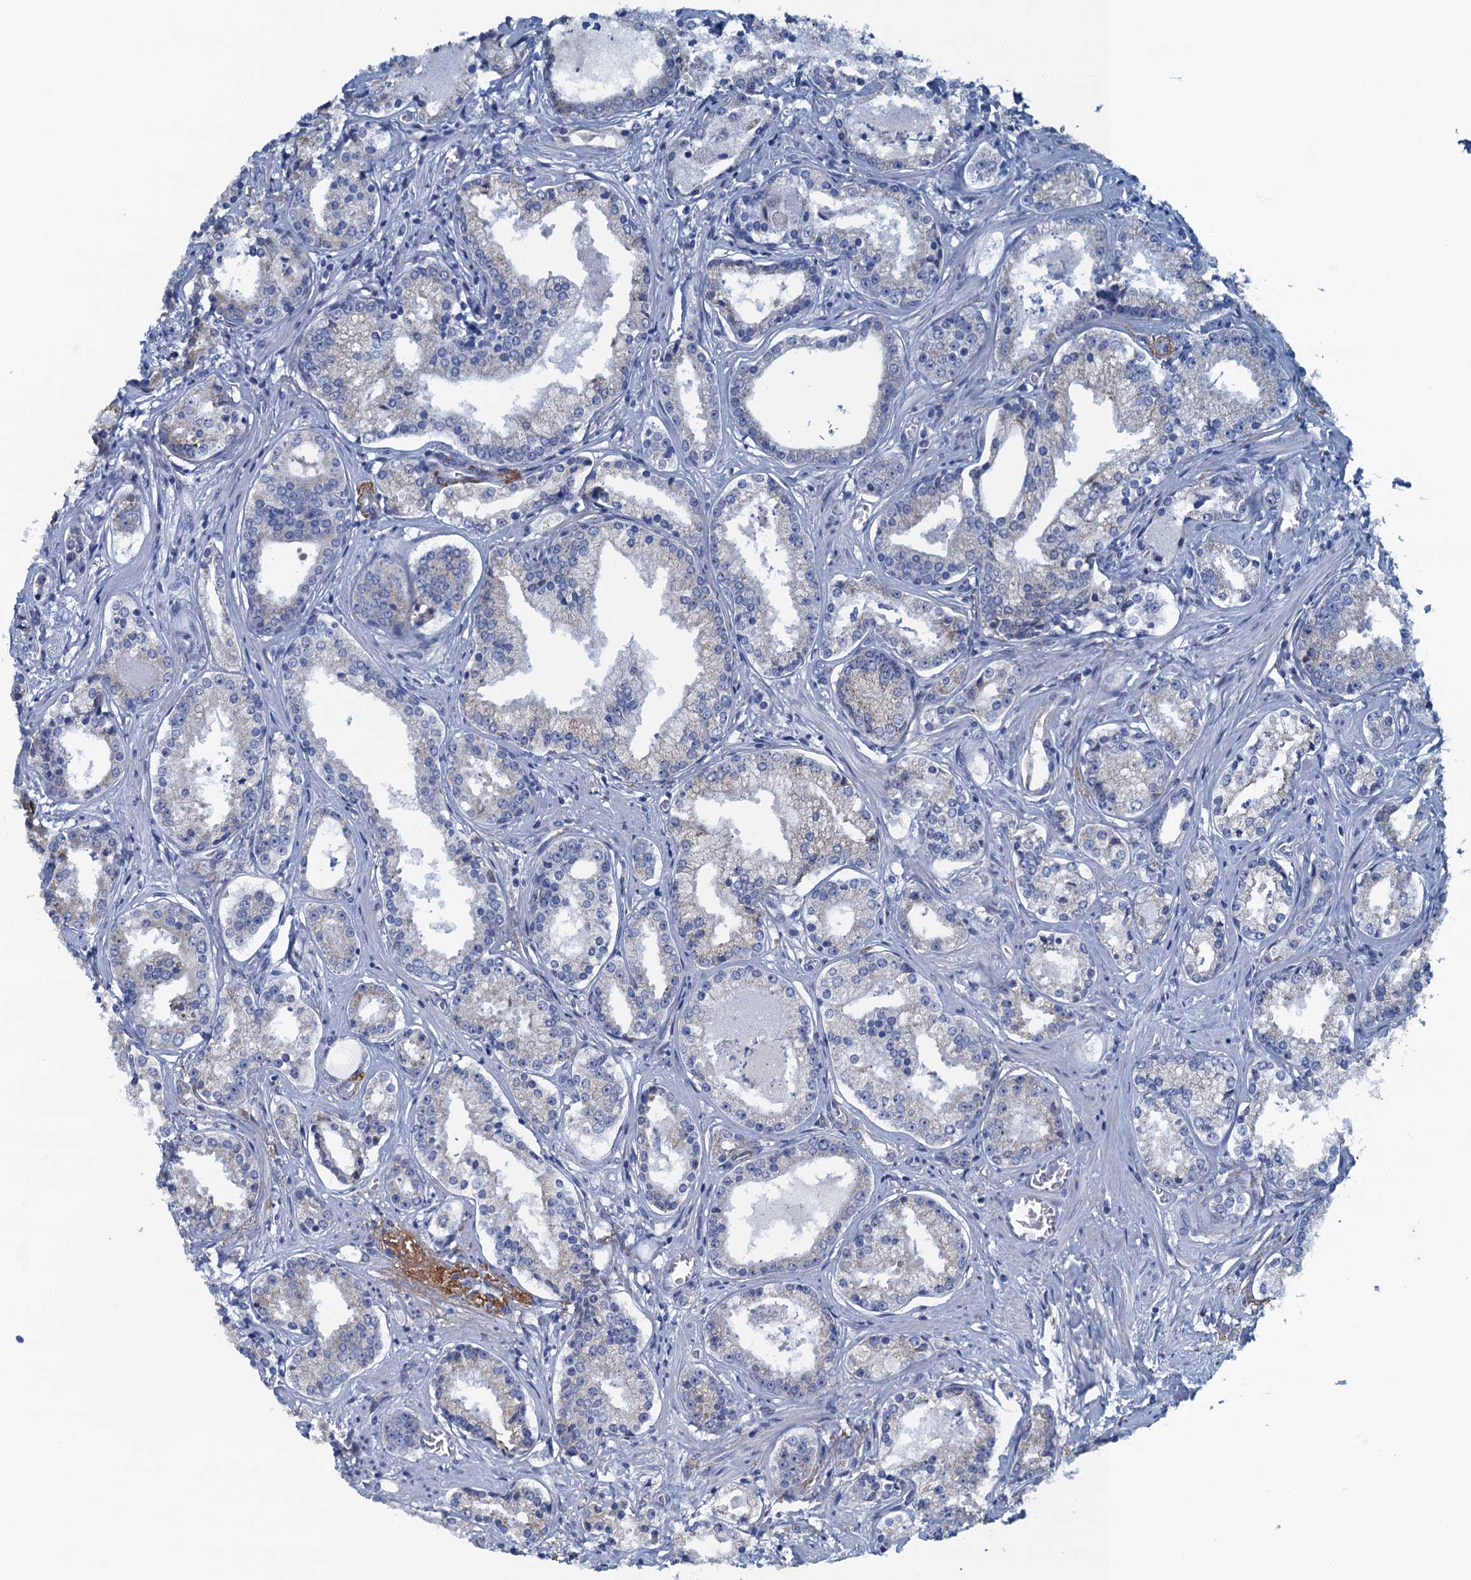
{"staining": {"intensity": "negative", "quantity": "none", "location": "none"}, "tissue": "prostate cancer", "cell_type": "Tumor cells", "image_type": "cancer", "snomed": [{"axis": "morphology", "description": "Adenocarcinoma, High grade"}, {"axis": "topography", "description": "Prostate"}], "caption": "A high-resolution micrograph shows immunohistochemistry (IHC) staining of high-grade adenocarcinoma (prostate), which reveals no significant staining in tumor cells.", "gene": "C10orf88", "patient": {"sex": "male", "age": 58}}